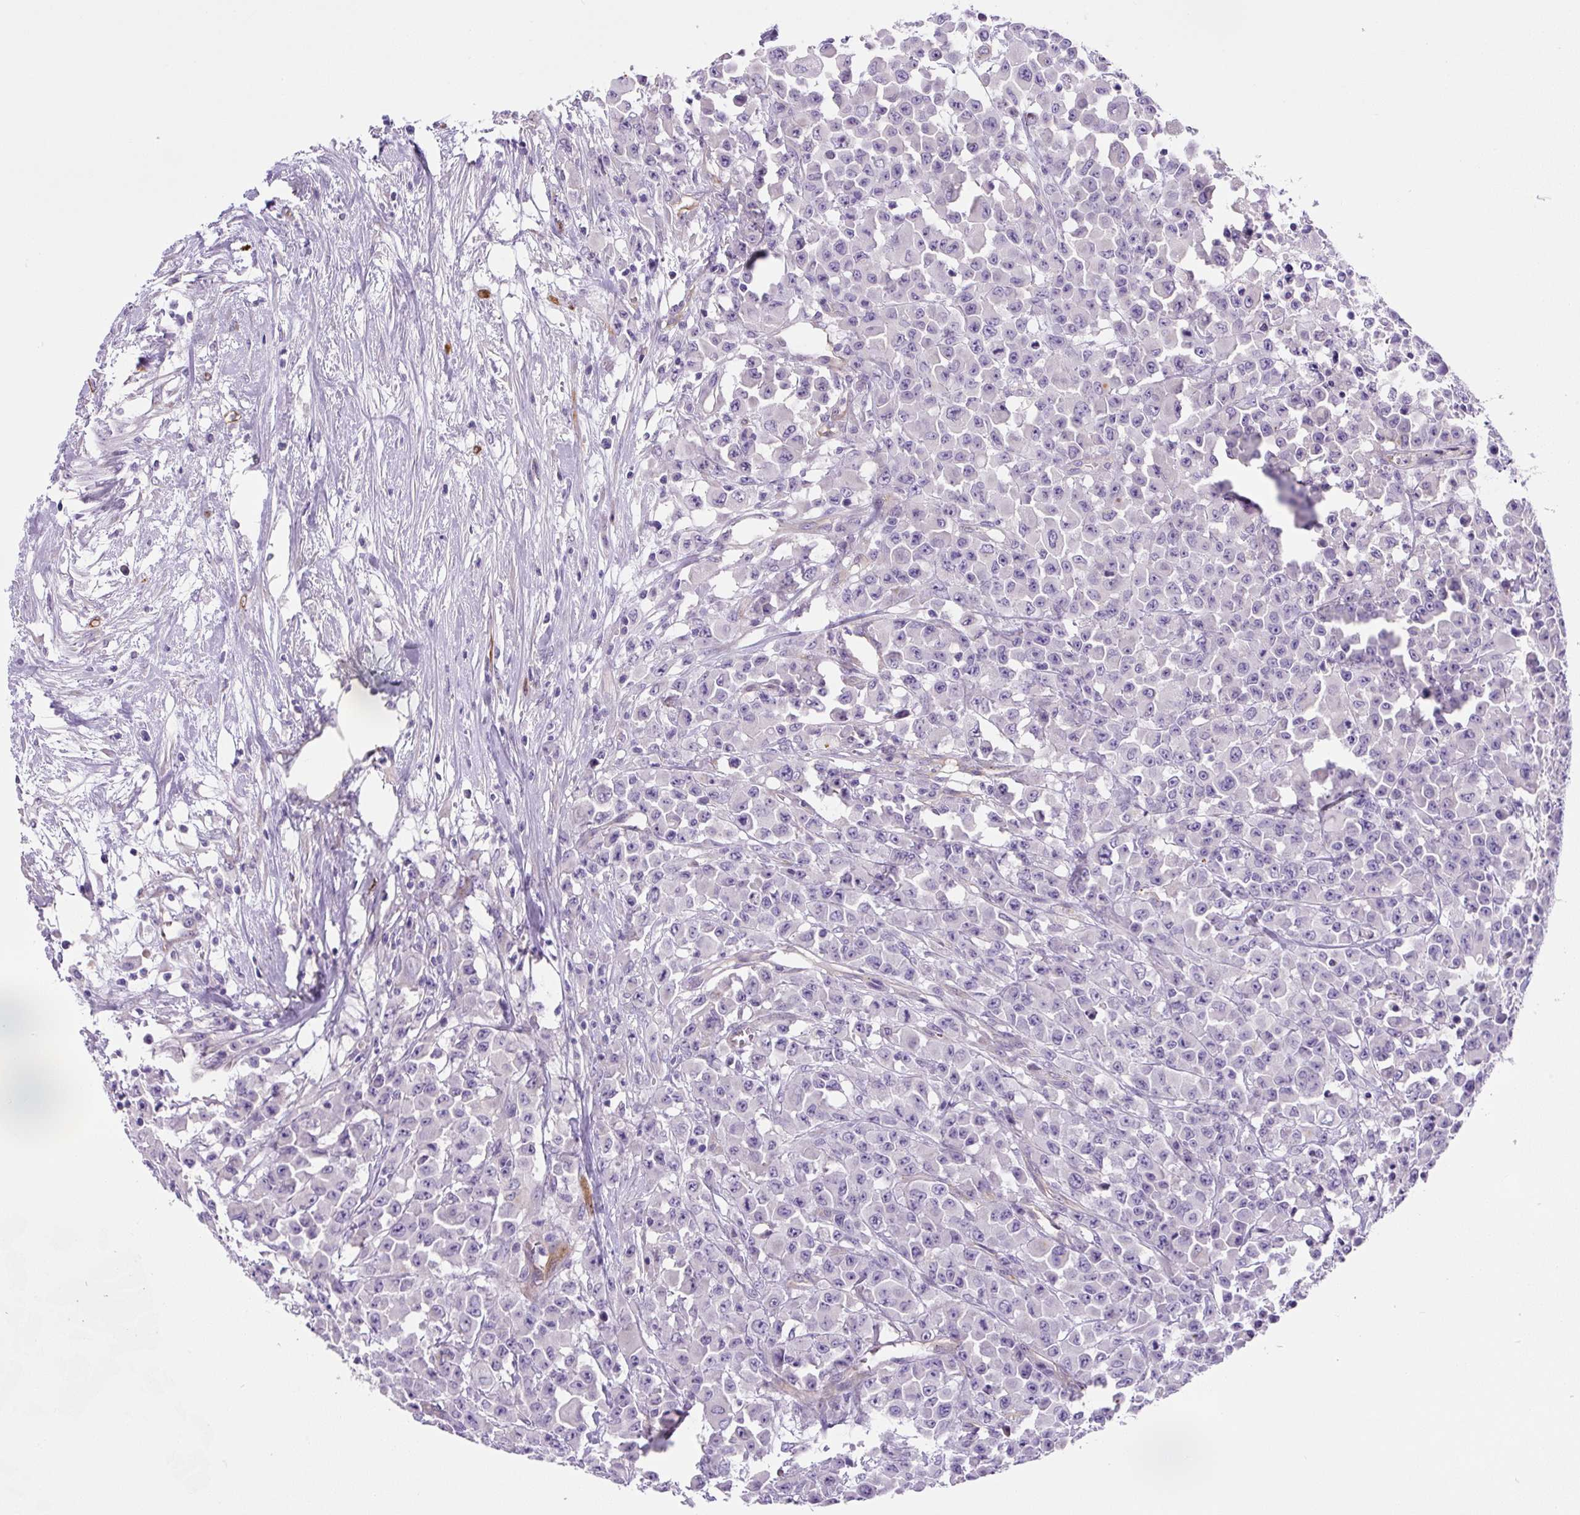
{"staining": {"intensity": "negative", "quantity": "none", "location": "none"}, "tissue": "colorectal cancer", "cell_type": "Tumor cells", "image_type": "cancer", "snomed": [{"axis": "morphology", "description": "Adenocarcinoma, NOS"}, {"axis": "topography", "description": "Colon"}], "caption": "Adenocarcinoma (colorectal) stained for a protein using immunohistochemistry displays no expression tumor cells.", "gene": "ASB4", "patient": {"sex": "male", "age": 51}}